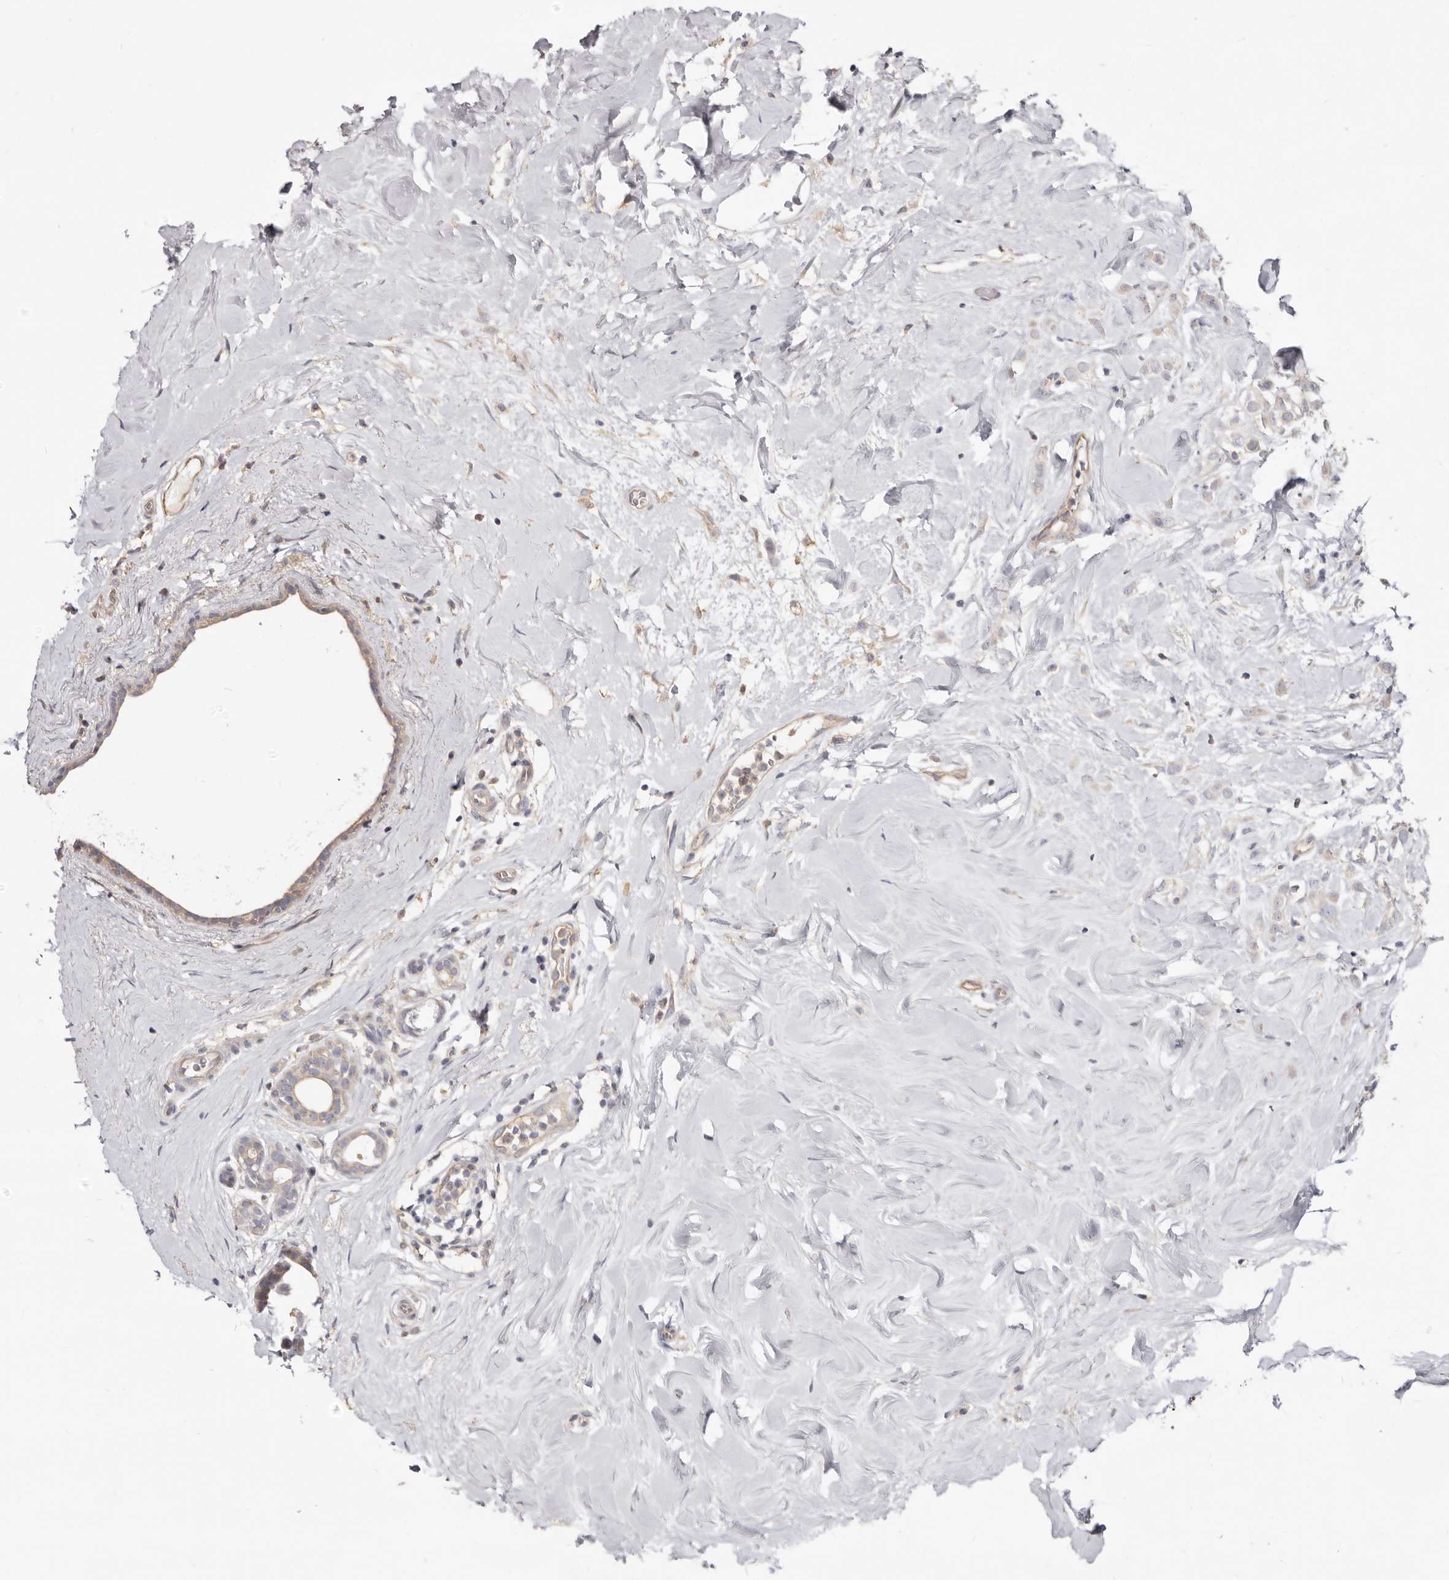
{"staining": {"intensity": "negative", "quantity": "none", "location": "none"}, "tissue": "breast cancer", "cell_type": "Tumor cells", "image_type": "cancer", "snomed": [{"axis": "morphology", "description": "Lobular carcinoma"}, {"axis": "topography", "description": "Breast"}], "caption": "A high-resolution photomicrograph shows IHC staining of breast cancer, which reveals no significant staining in tumor cells.", "gene": "LRRC25", "patient": {"sex": "female", "age": 47}}